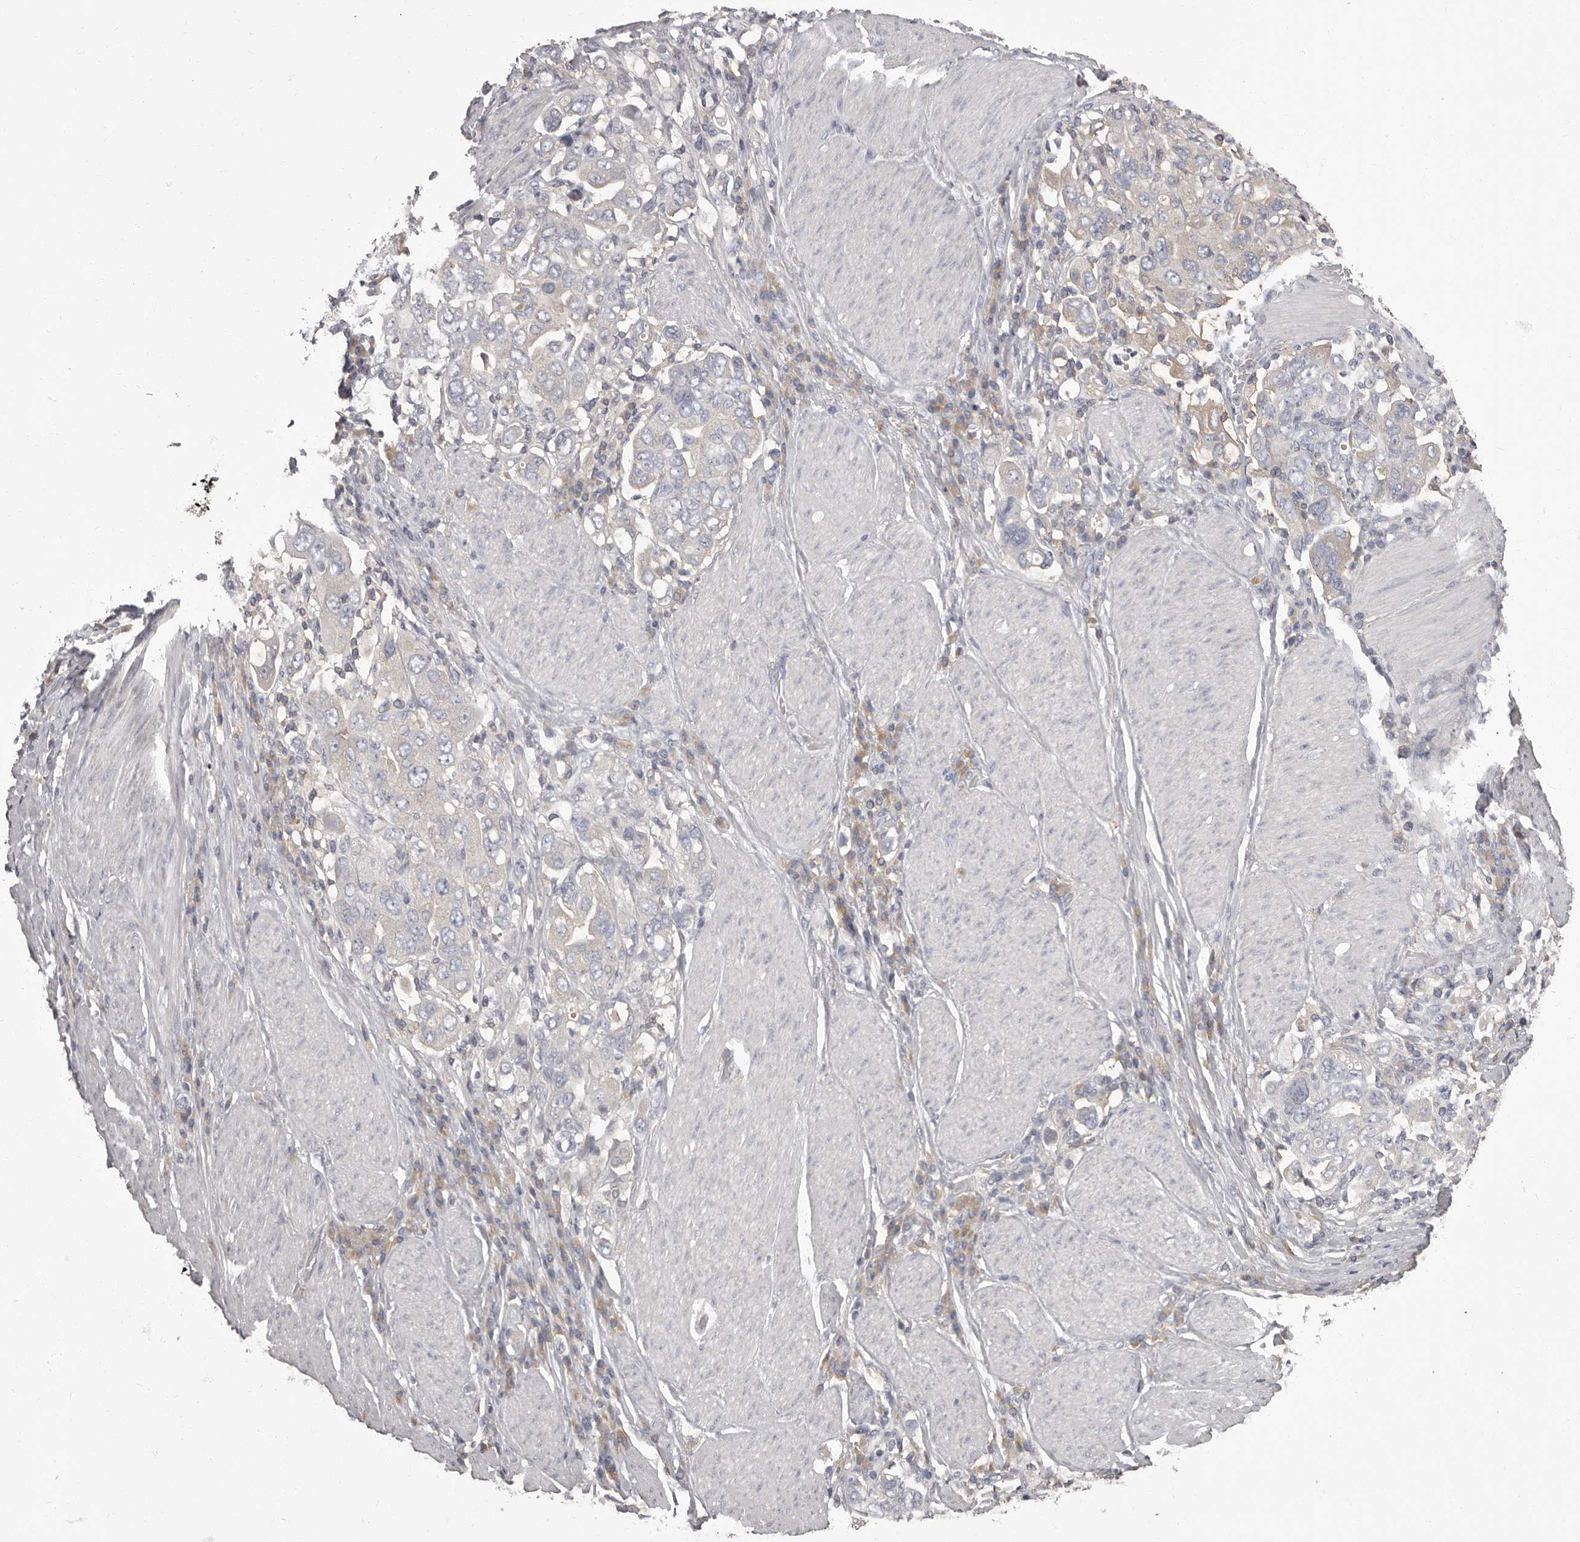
{"staining": {"intensity": "negative", "quantity": "none", "location": "none"}, "tissue": "stomach cancer", "cell_type": "Tumor cells", "image_type": "cancer", "snomed": [{"axis": "morphology", "description": "Adenocarcinoma, NOS"}, {"axis": "topography", "description": "Stomach, upper"}], "caption": "The photomicrograph exhibits no significant positivity in tumor cells of stomach cancer.", "gene": "APEH", "patient": {"sex": "male", "age": 62}}